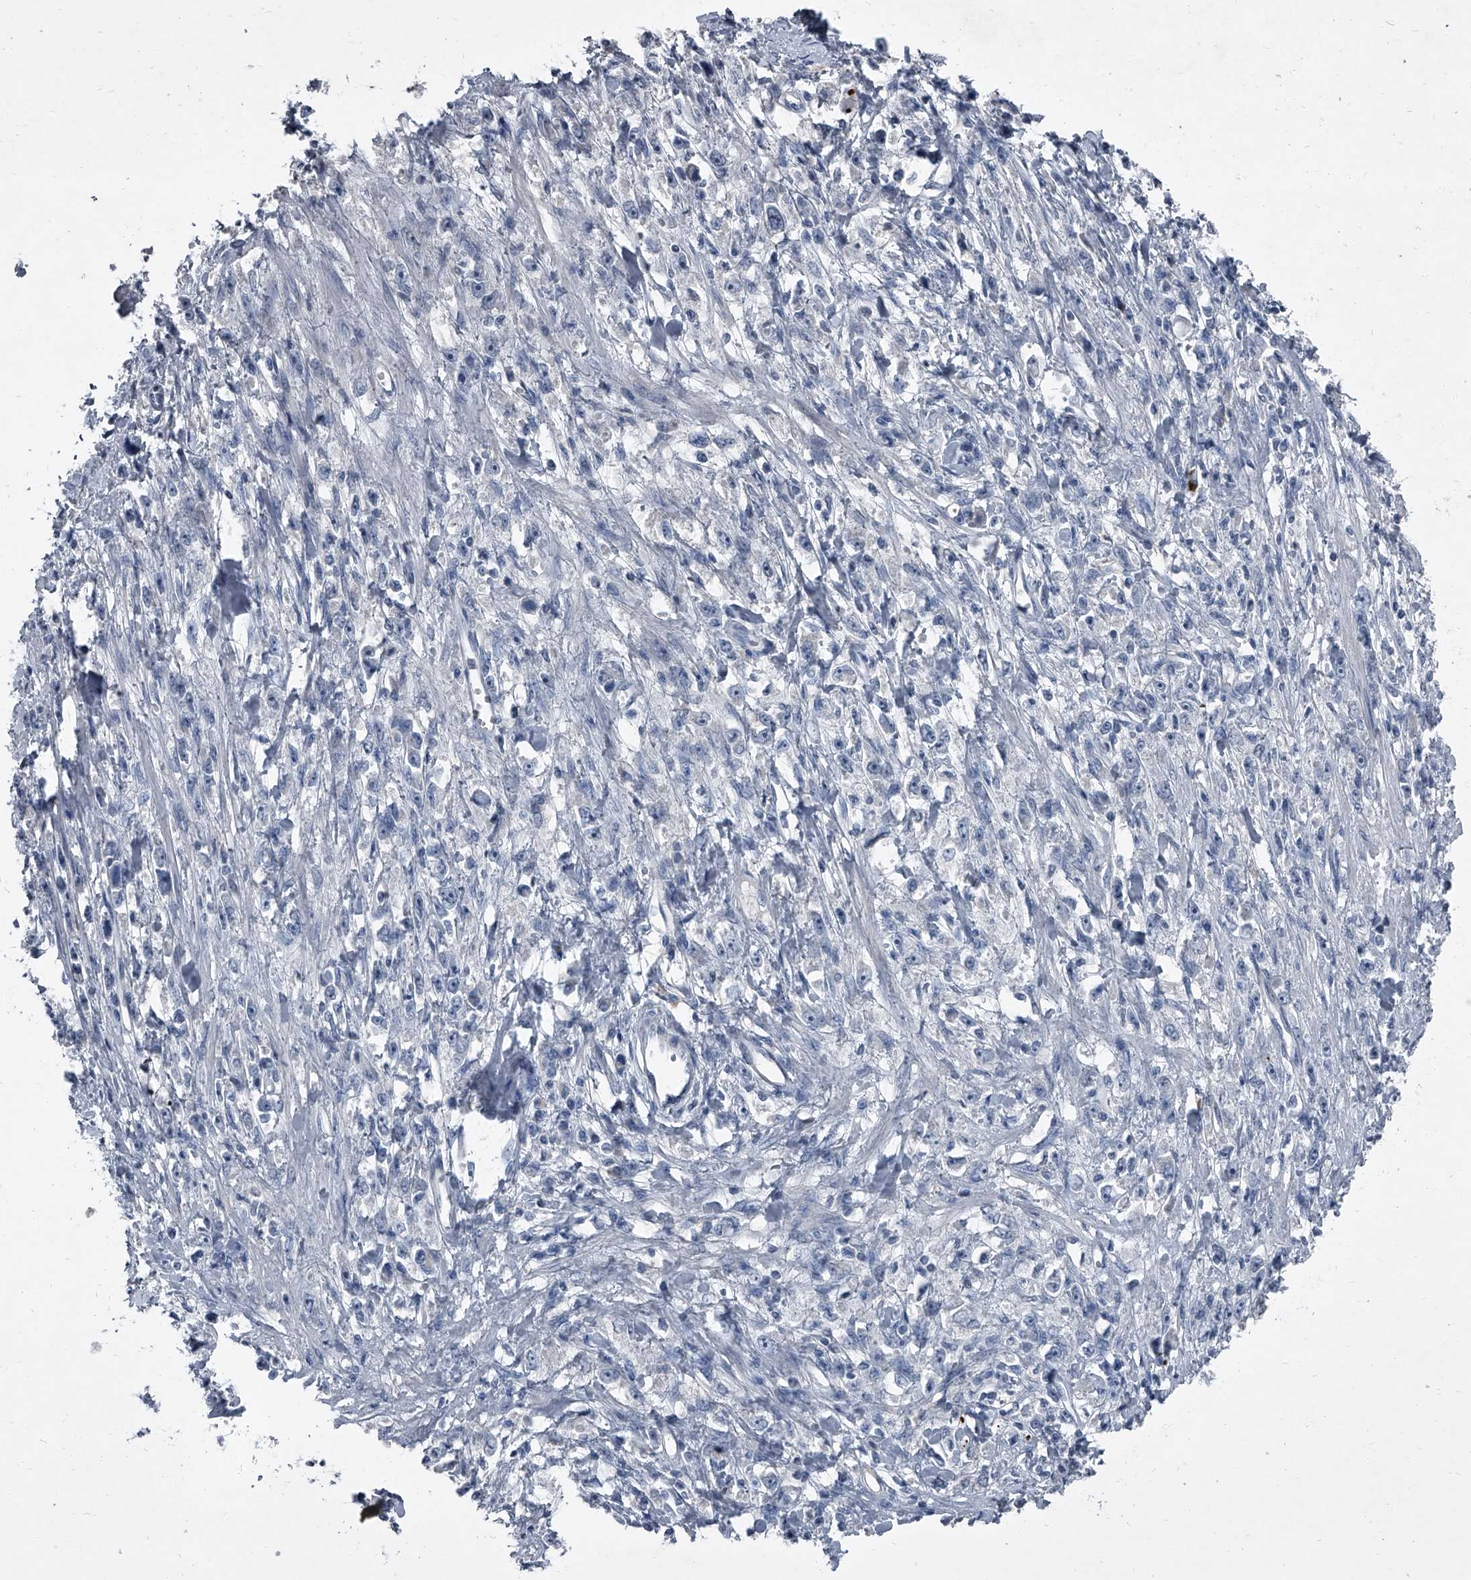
{"staining": {"intensity": "negative", "quantity": "none", "location": "none"}, "tissue": "stomach cancer", "cell_type": "Tumor cells", "image_type": "cancer", "snomed": [{"axis": "morphology", "description": "Adenocarcinoma, NOS"}, {"axis": "topography", "description": "Stomach"}], "caption": "The histopathology image displays no significant staining in tumor cells of stomach cancer (adenocarcinoma).", "gene": "HEPHL1", "patient": {"sex": "female", "age": 59}}